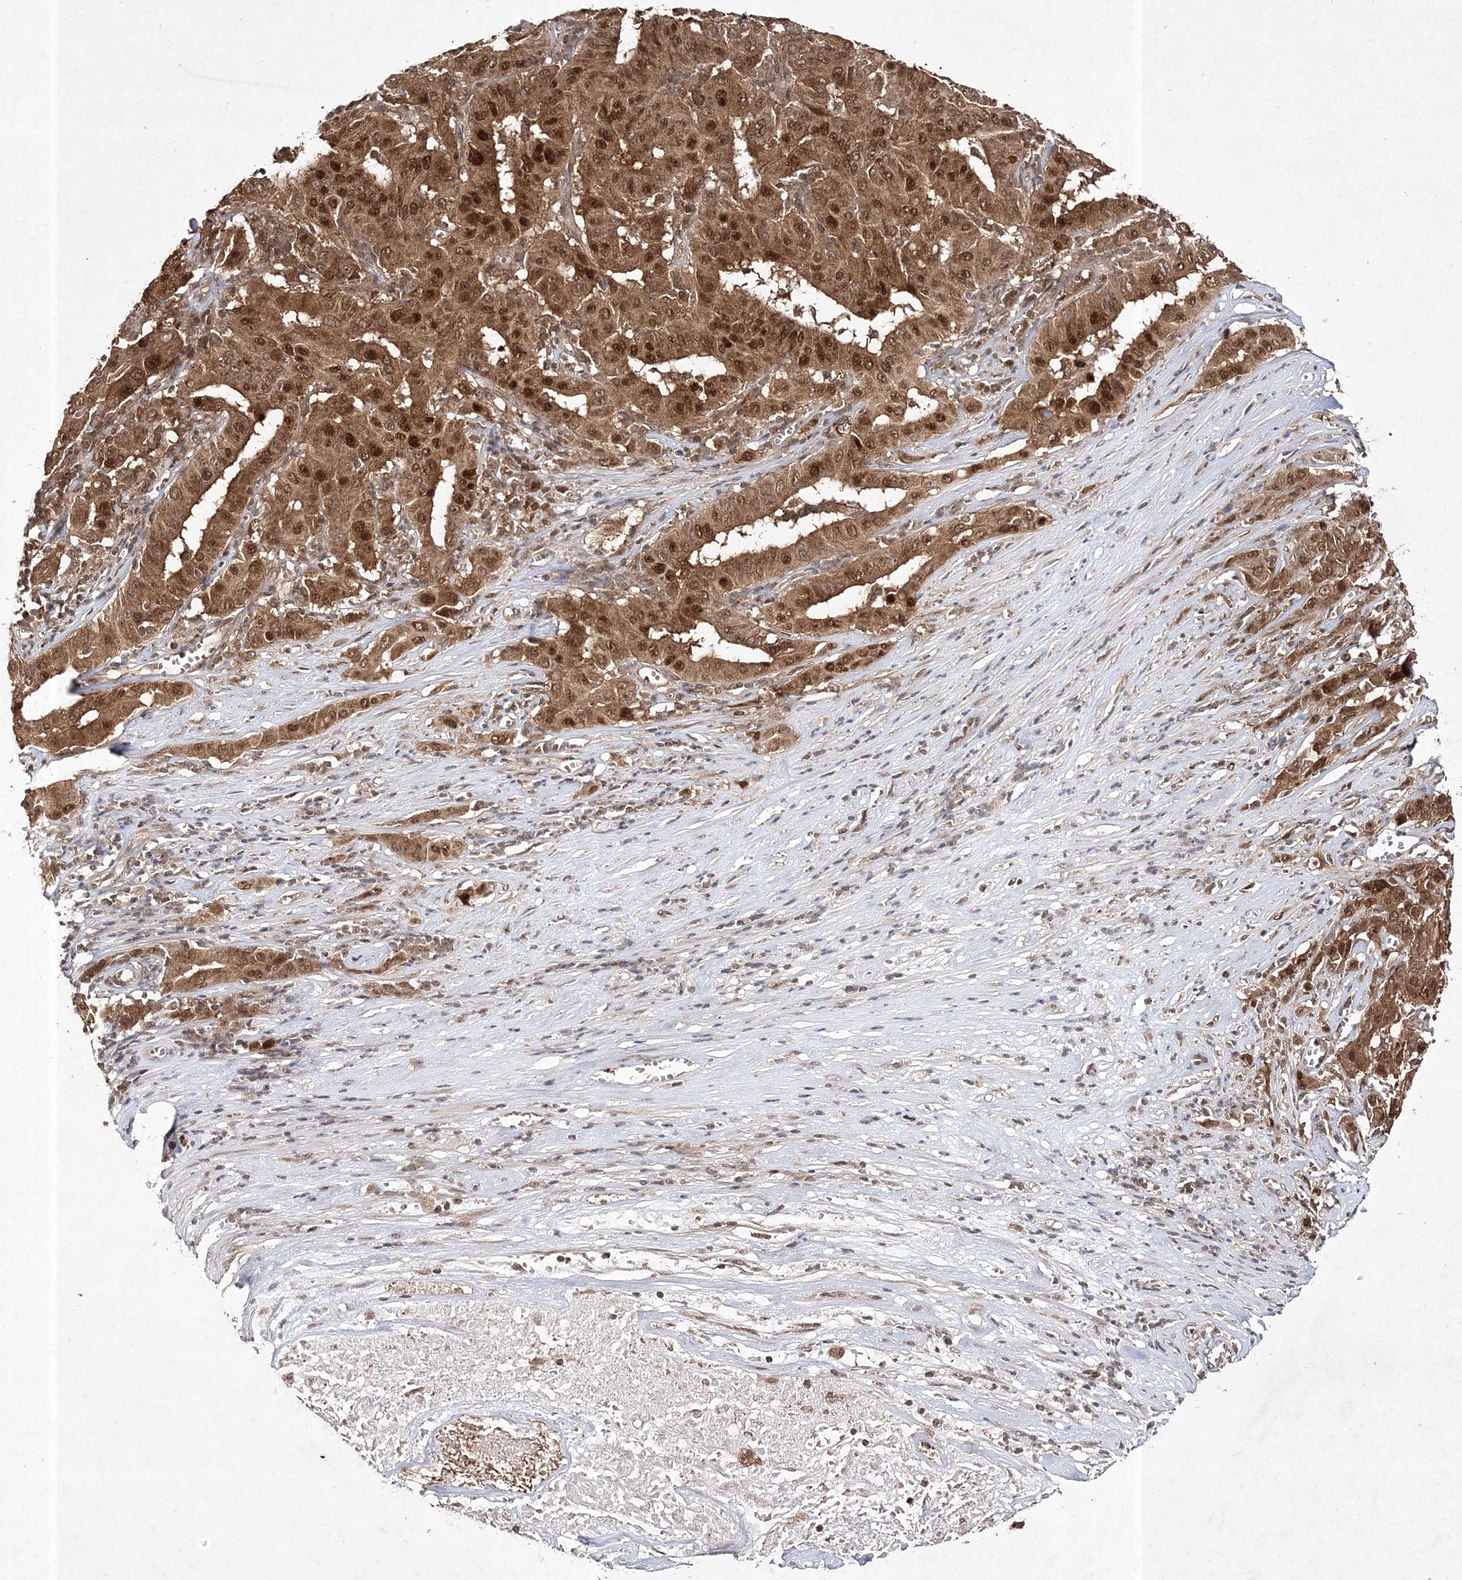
{"staining": {"intensity": "moderate", "quantity": ">75%", "location": "cytoplasmic/membranous,nuclear"}, "tissue": "pancreatic cancer", "cell_type": "Tumor cells", "image_type": "cancer", "snomed": [{"axis": "morphology", "description": "Adenocarcinoma, NOS"}, {"axis": "topography", "description": "Pancreas"}], "caption": "A high-resolution histopathology image shows immunohistochemistry (IHC) staining of pancreatic cancer (adenocarcinoma), which shows moderate cytoplasmic/membranous and nuclear positivity in about >75% of tumor cells.", "gene": "NIF3L1", "patient": {"sex": "male", "age": 63}}